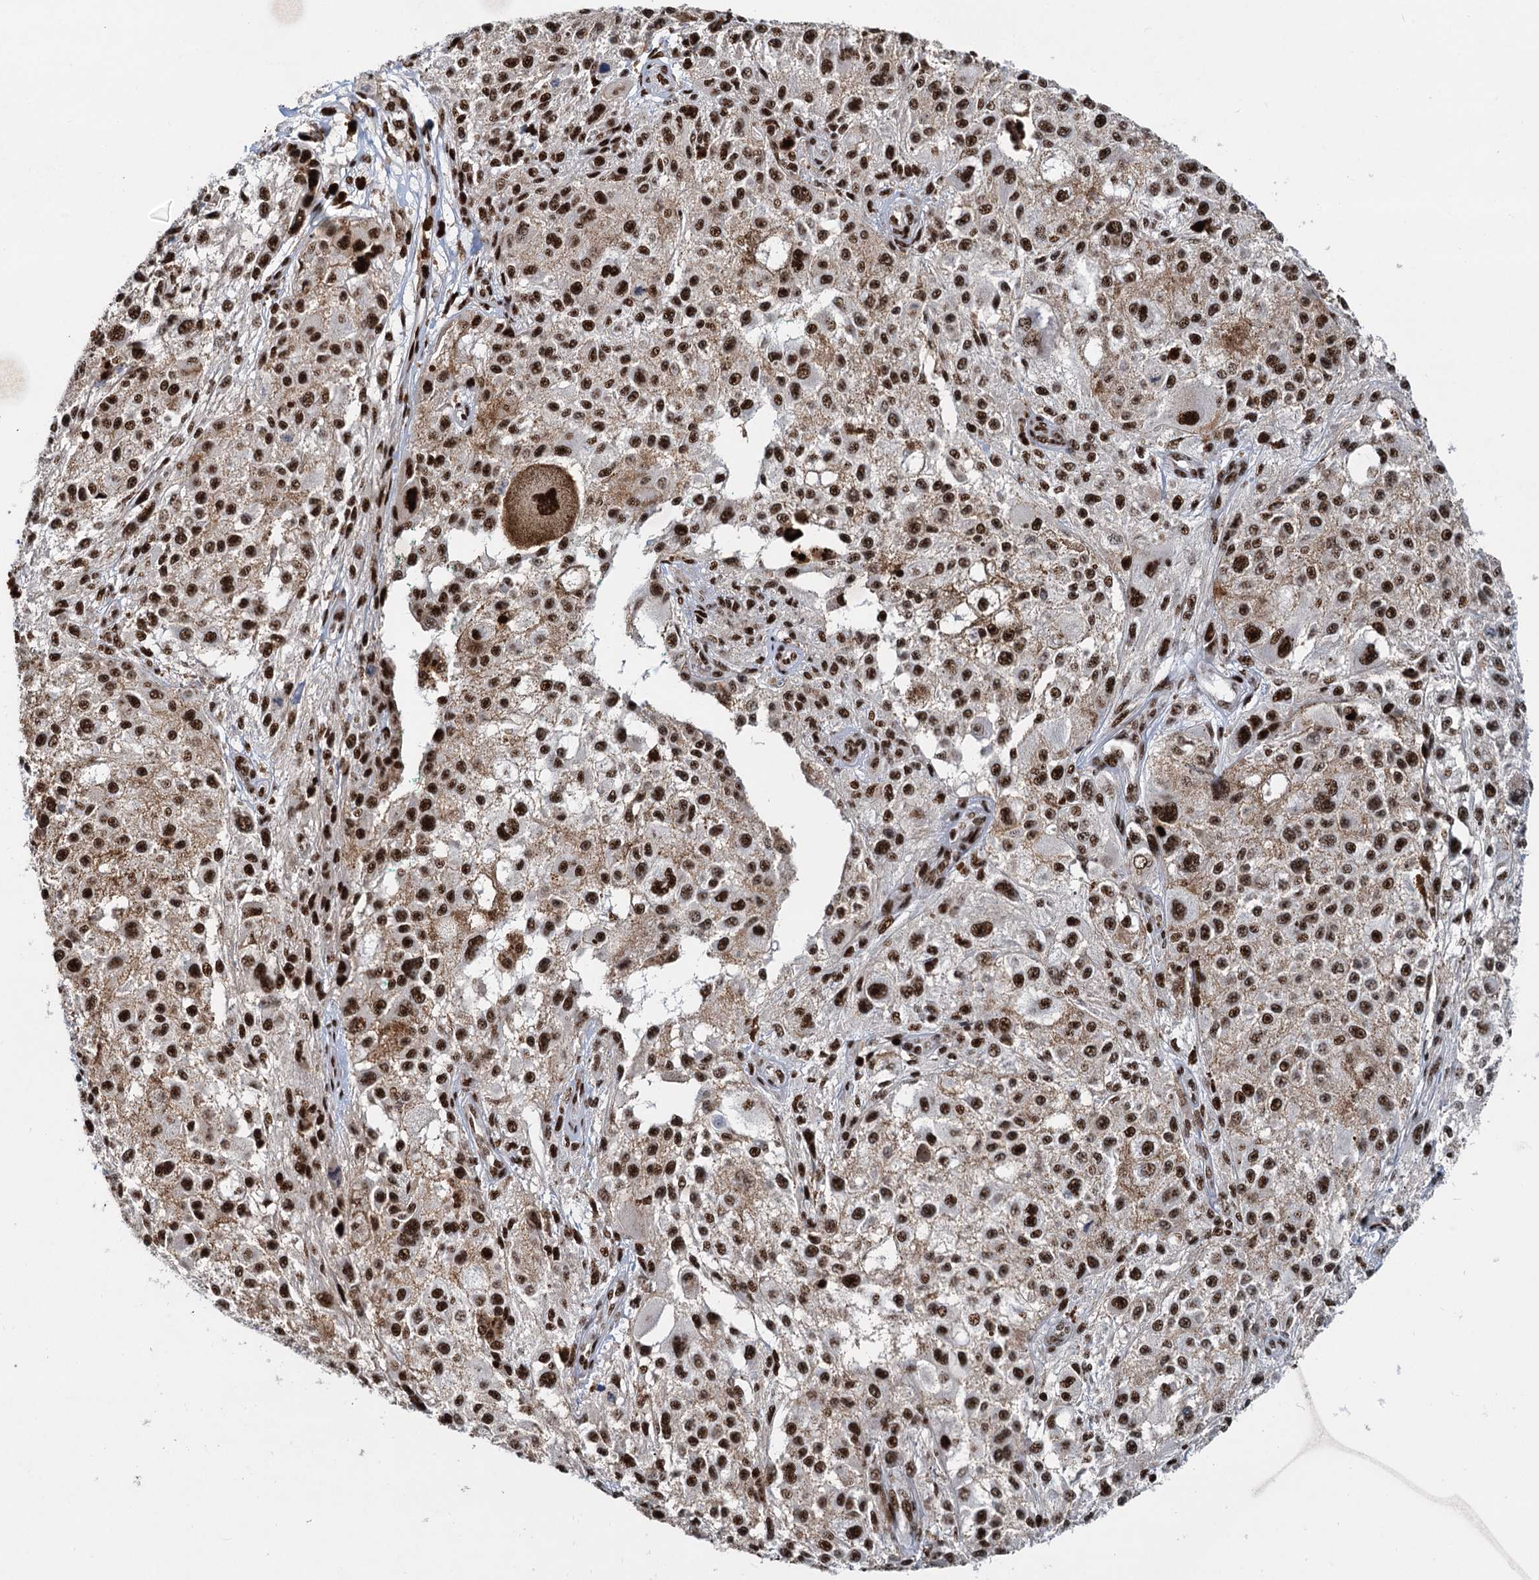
{"staining": {"intensity": "strong", "quantity": ">75%", "location": "nuclear"}, "tissue": "melanoma", "cell_type": "Tumor cells", "image_type": "cancer", "snomed": [{"axis": "morphology", "description": "Necrosis, NOS"}, {"axis": "morphology", "description": "Malignant melanoma, NOS"}, {"axis": "topography", "description": "Skin"}], "caption": "An IHC histopathology image of neoplastic tissue is shown. Protein staining in brown labels strong nuclear positivity in malignant melanoma within tumor cells. The staining is performed using DAB brown chromogen to label protein expression. The nuclei are counter-stained blue using hematoxylin.", "gene": "RBM26", "patient": {"sex": "female", "age": 87}}